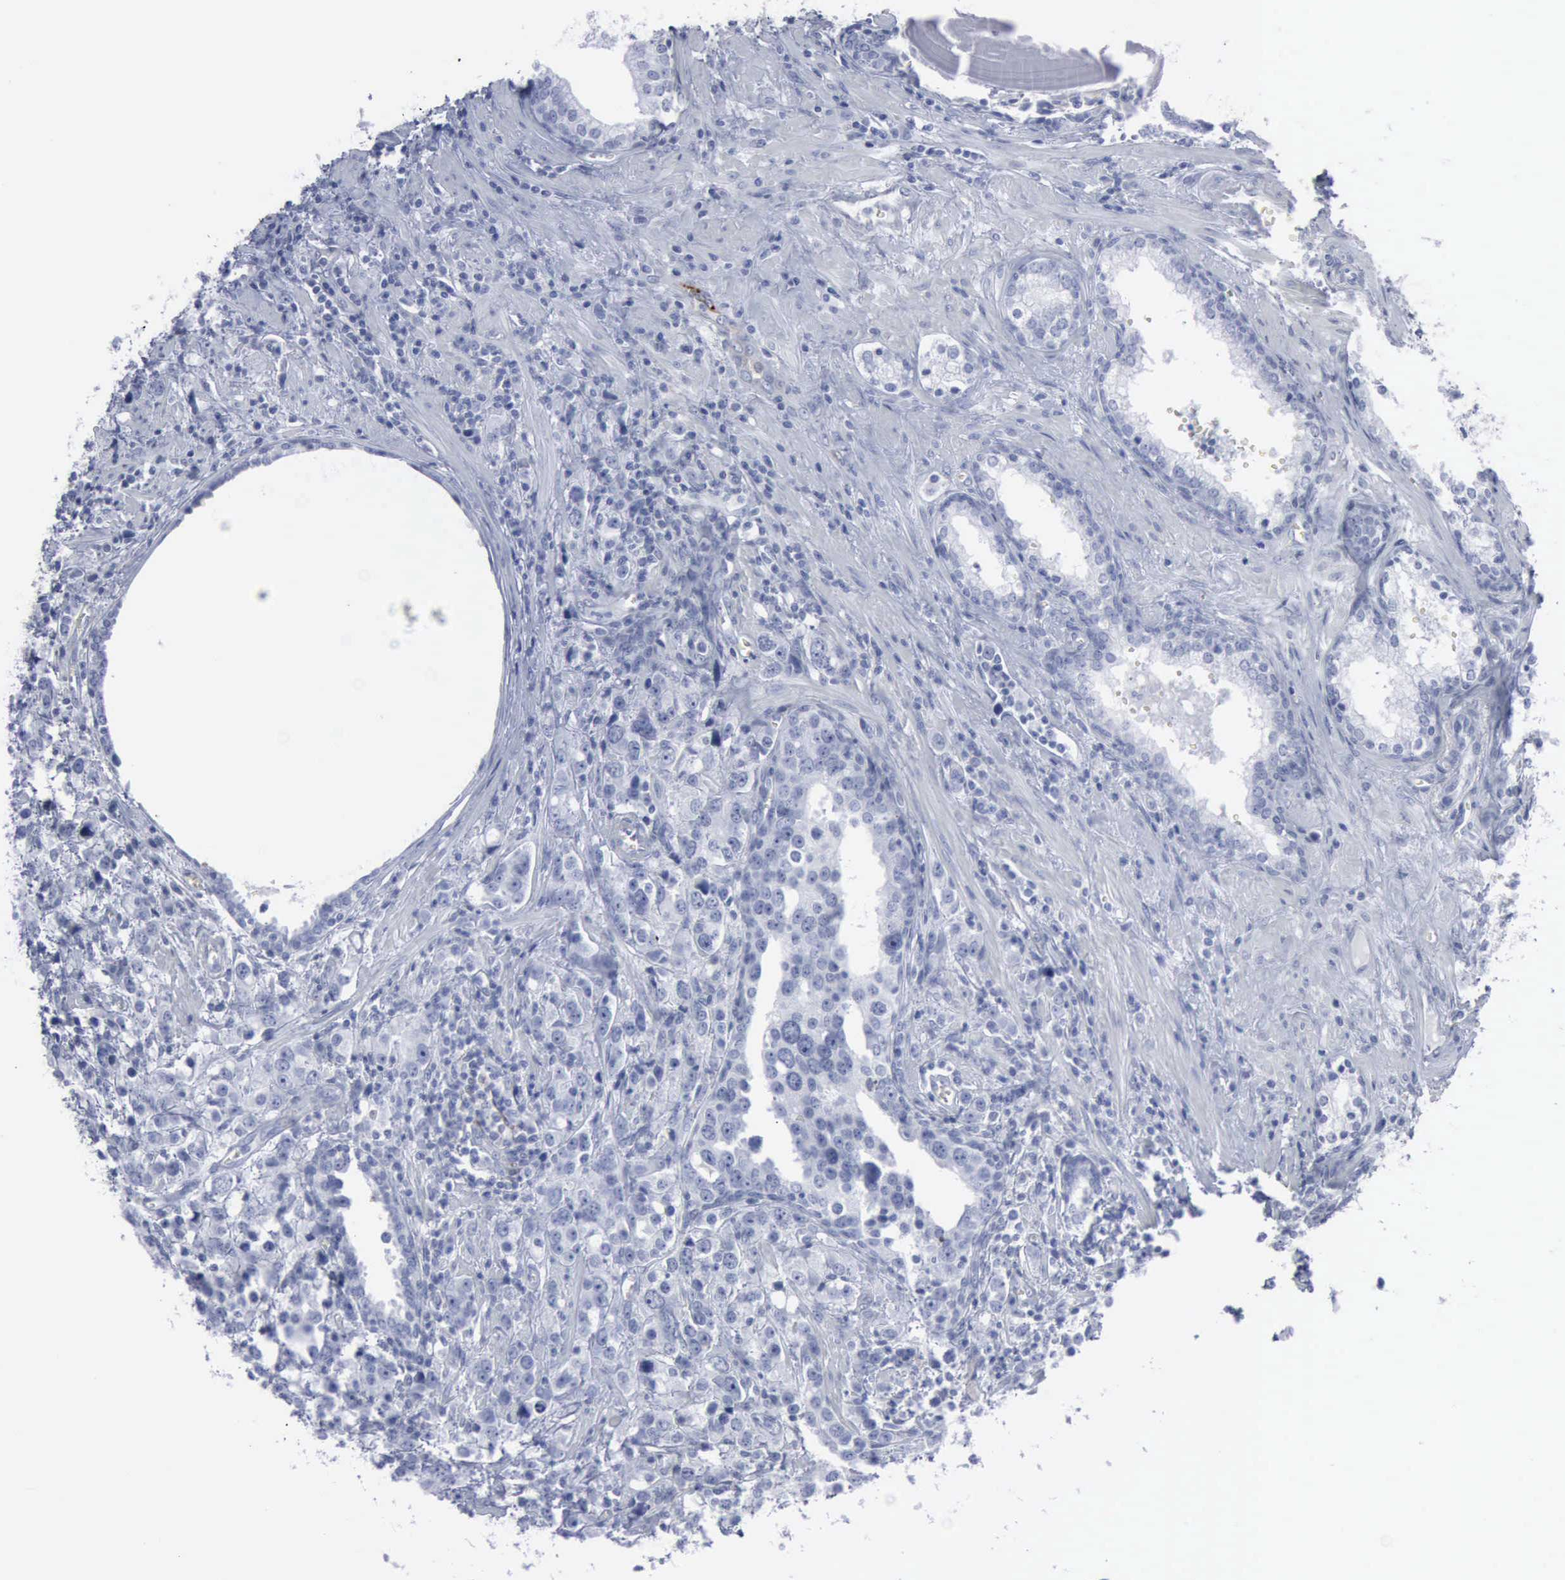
{"staining": {"intensity": "negative", "quantity": "none", "location": "none"}, "tissue": "prostate cancer", "cell_type": "Tumor cells", "image_type": "cancer", "snomed": [{"axis": "morphology", "description": "Adenocarcinoma, High grade"}, {"axis": "topography", "description": "Prostate"}], "caption": "This is an immunohistochemistry (IHC) micrograph of prostate cancer. There is no staining in tumor cells.", "gene": "VCAM1", "patient": {"sex": "male", "age": 71}}